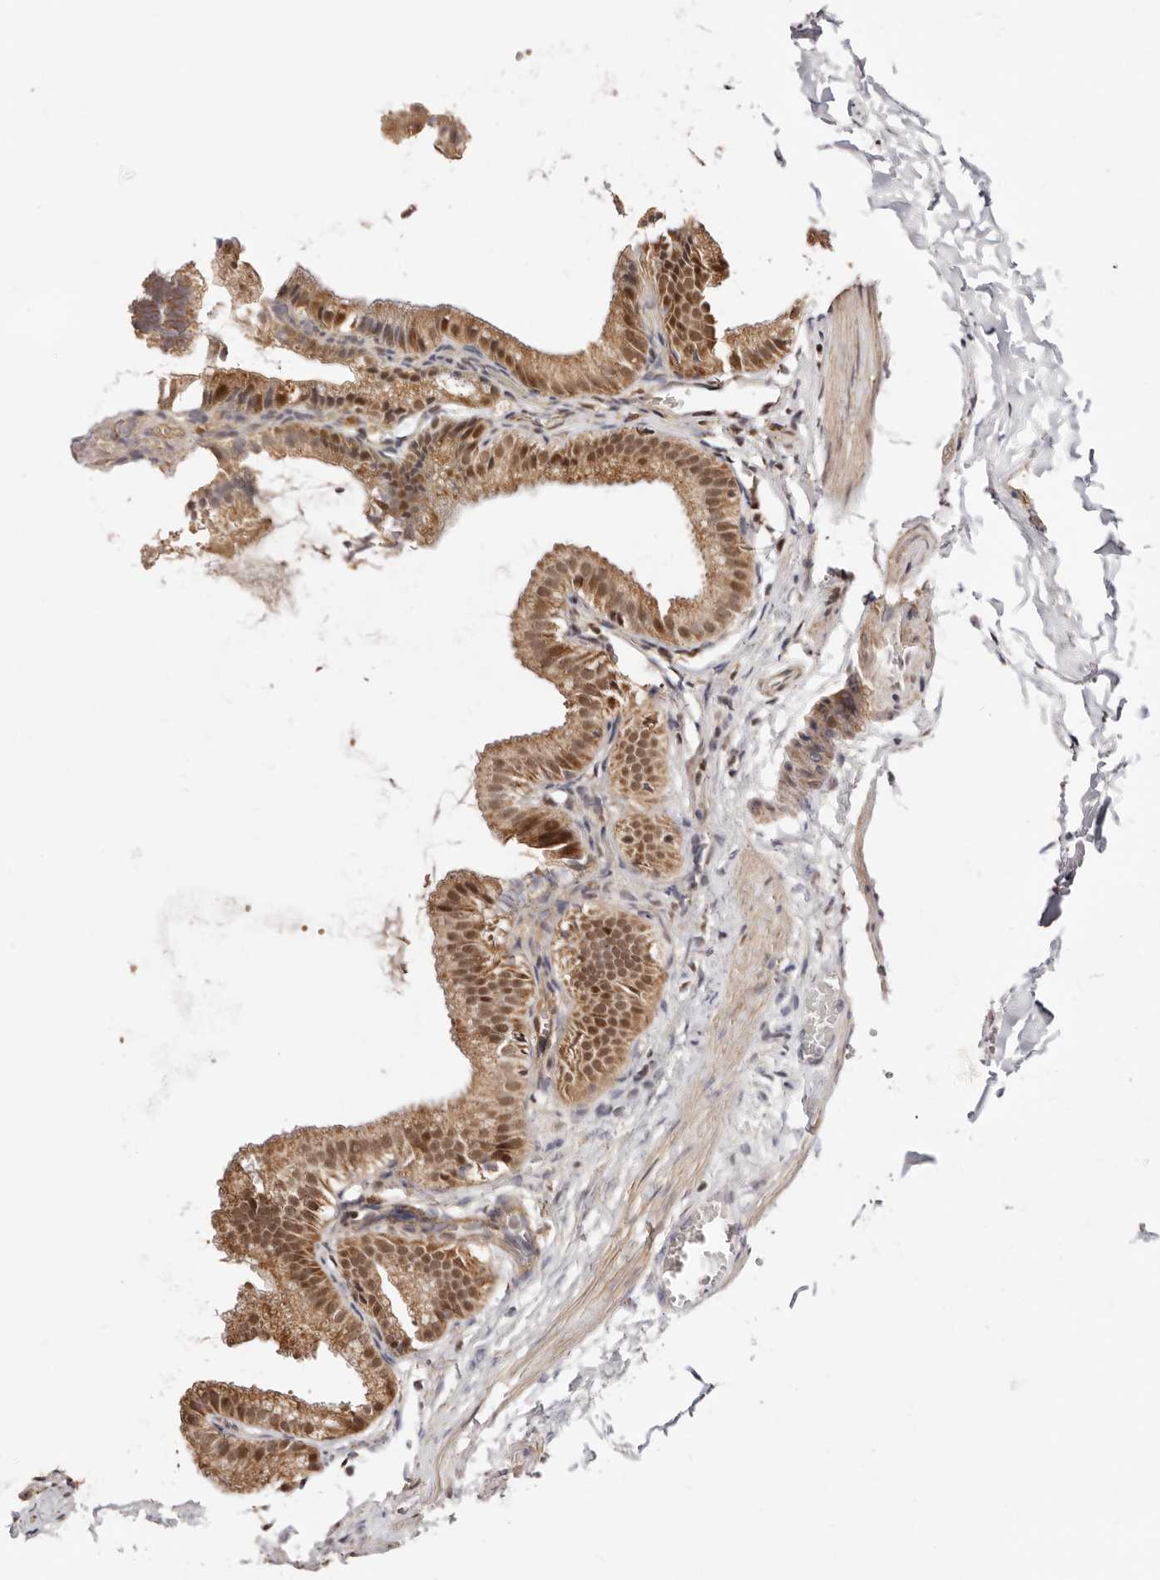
{"staining": {"intensity": "moderate", "quantity": ">75%", "location": "cytoplasmic/membranous,nuclear"}, "tissue": "gallbladder", "cell_type": "Glandular cells", "image_type": "normal", "snomed": [{"axis": "morphology", "description": "Normal tissue, NOS"}, {"axis": "topography", "description": "Gallbladder"}], "caption": "Human gallbladder stained for a protein (brown) exhibits moderate cytoplasmic/membranous,nuclear positive positivity in about >75% of glandular cells.", "gene": "CTNNBL1", "patient": {"sex": "male", "age": 38}}